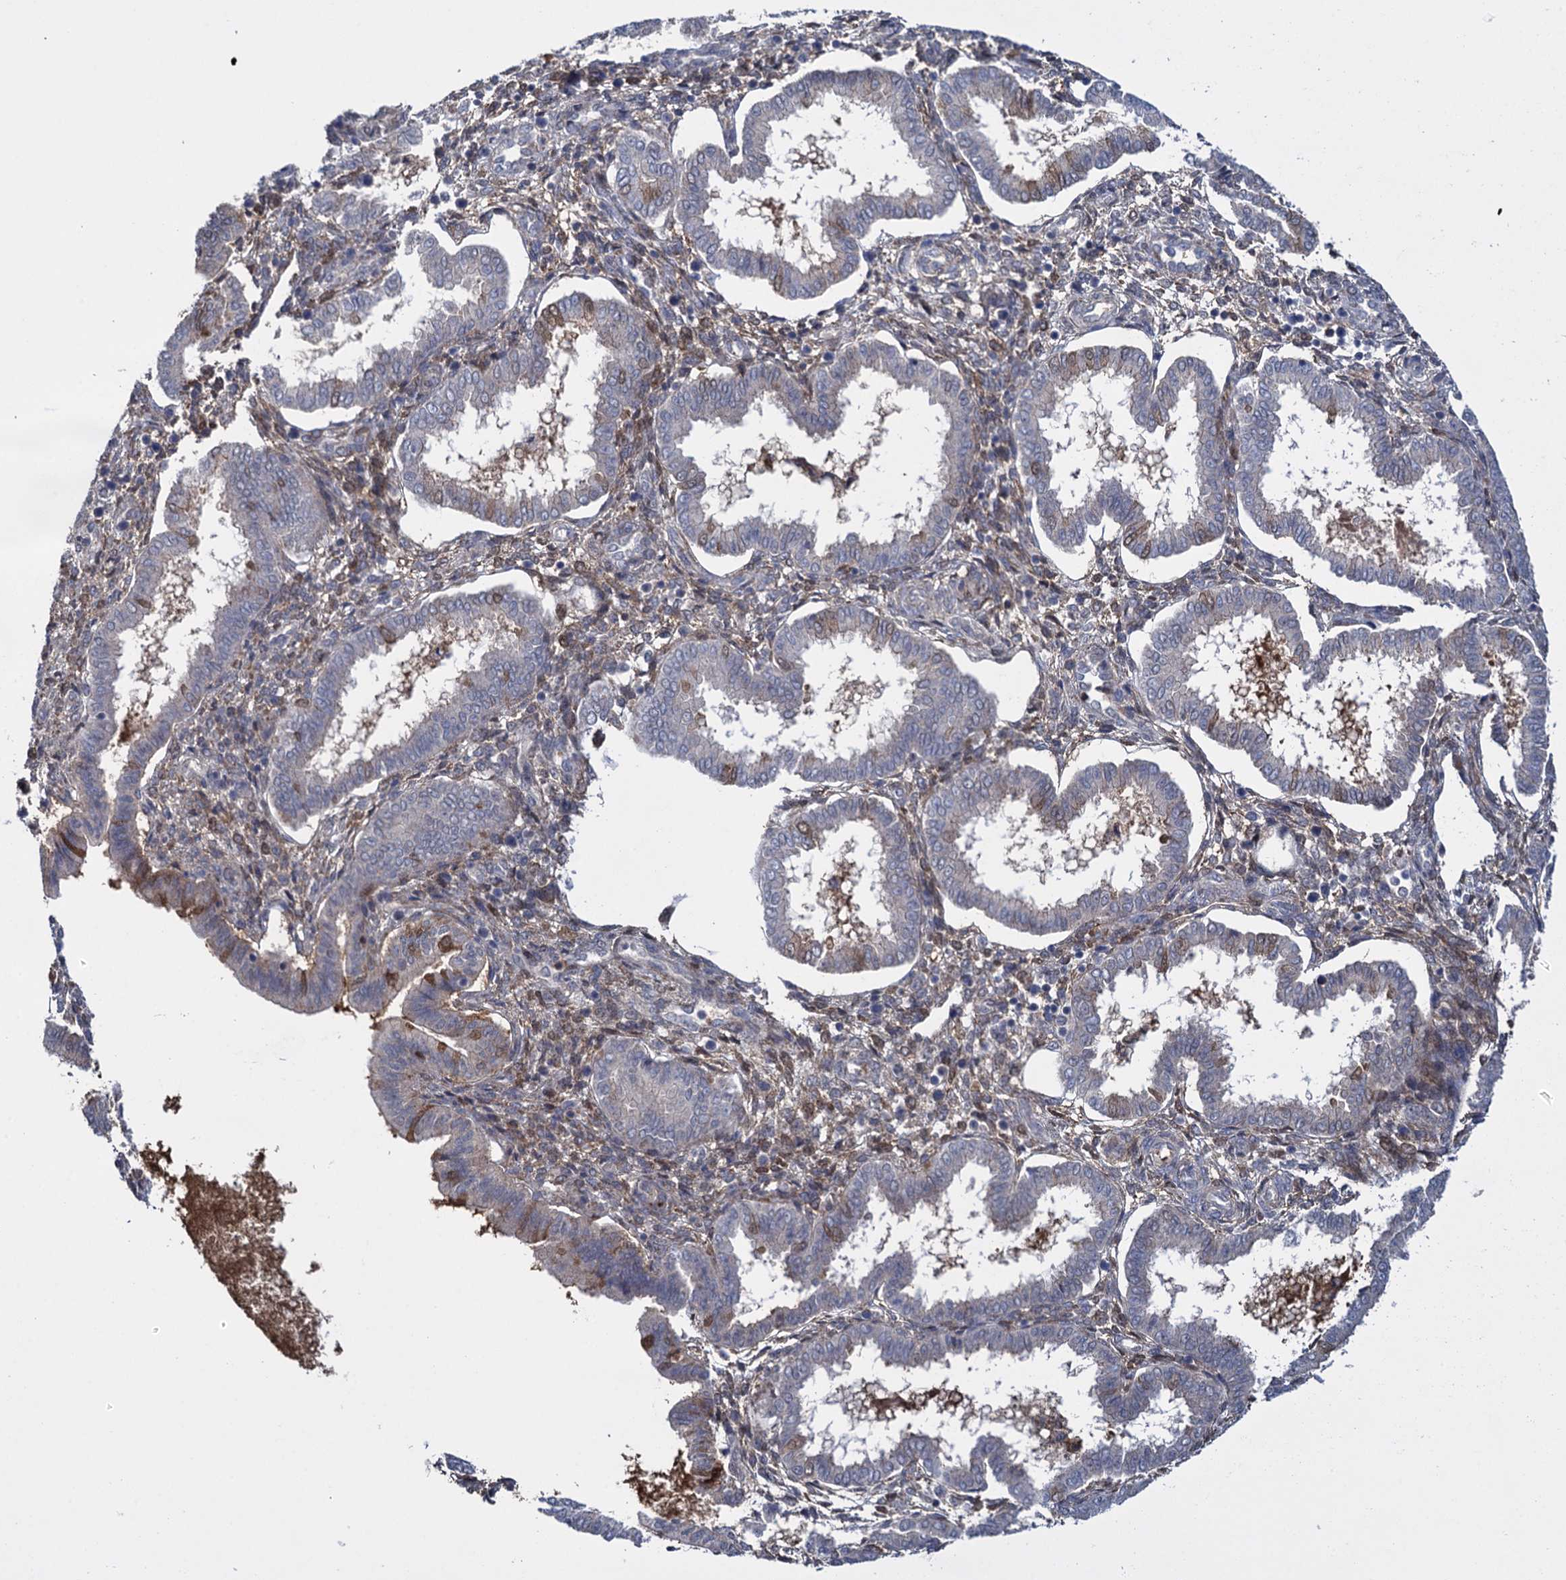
{"staining": {"intensity": "moderate", "quantity": "<25%", "location": "cytoplasmic/membranous"}, "tissue": "endometrium", "cell_type": "Cells in endometrial stroma", "image_type": "normal", "snomed": [{"axis": "morphology", "description": "Normal tissue, NOS"}, {"axis": "topography", "description": "Endometrium"}], "caption": "Protein analysis of benign endometrium shows moderate cytoplasmic/membranous positivity in approximately <25% of cells in endometrial stroma.", "gene": "GLO1", "patient": {"sex": "female", "age": 24}}